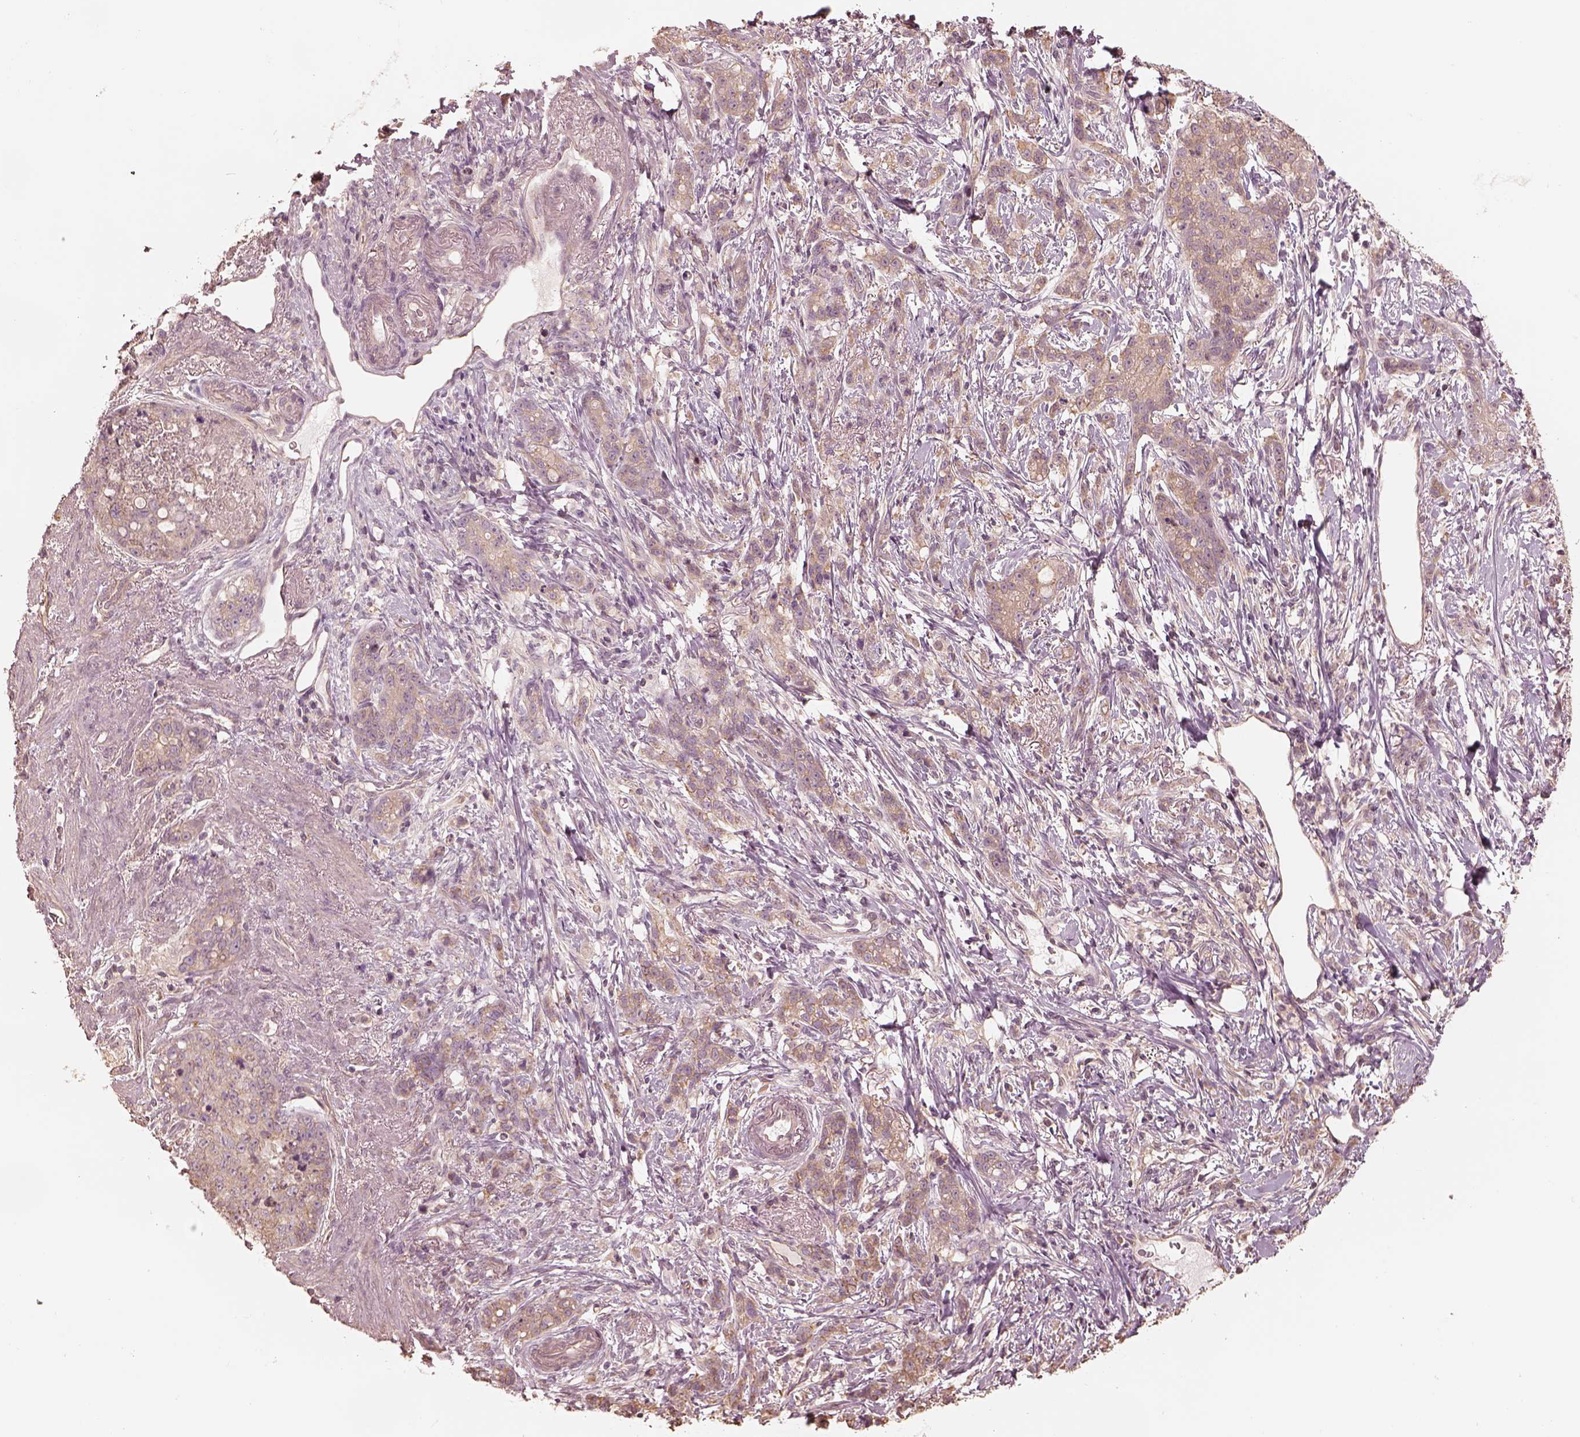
{"staining": {"intensity": "weak", "quantity": "25%-75%", "location": "cytoplasmic/membranous"}, "tissue": "stomach cancer", "cell_type": "Tumor cells", "image_type": "cancer", "snomed": [{"axis": "morphology", "description": "Adenocarcinoma, NOS"}, {"axis": "topography", "description": "Stomach, lower"}], "caption": "About 25%-75% of tumor cells in human stomach cancer (adenocarcinoma) display weak cytoplasmic/membranous protein expression as visualized by brown immunohistochemical staining.", "gene": "KIF5C", "patient": {"sex": "male", "age": 88}}